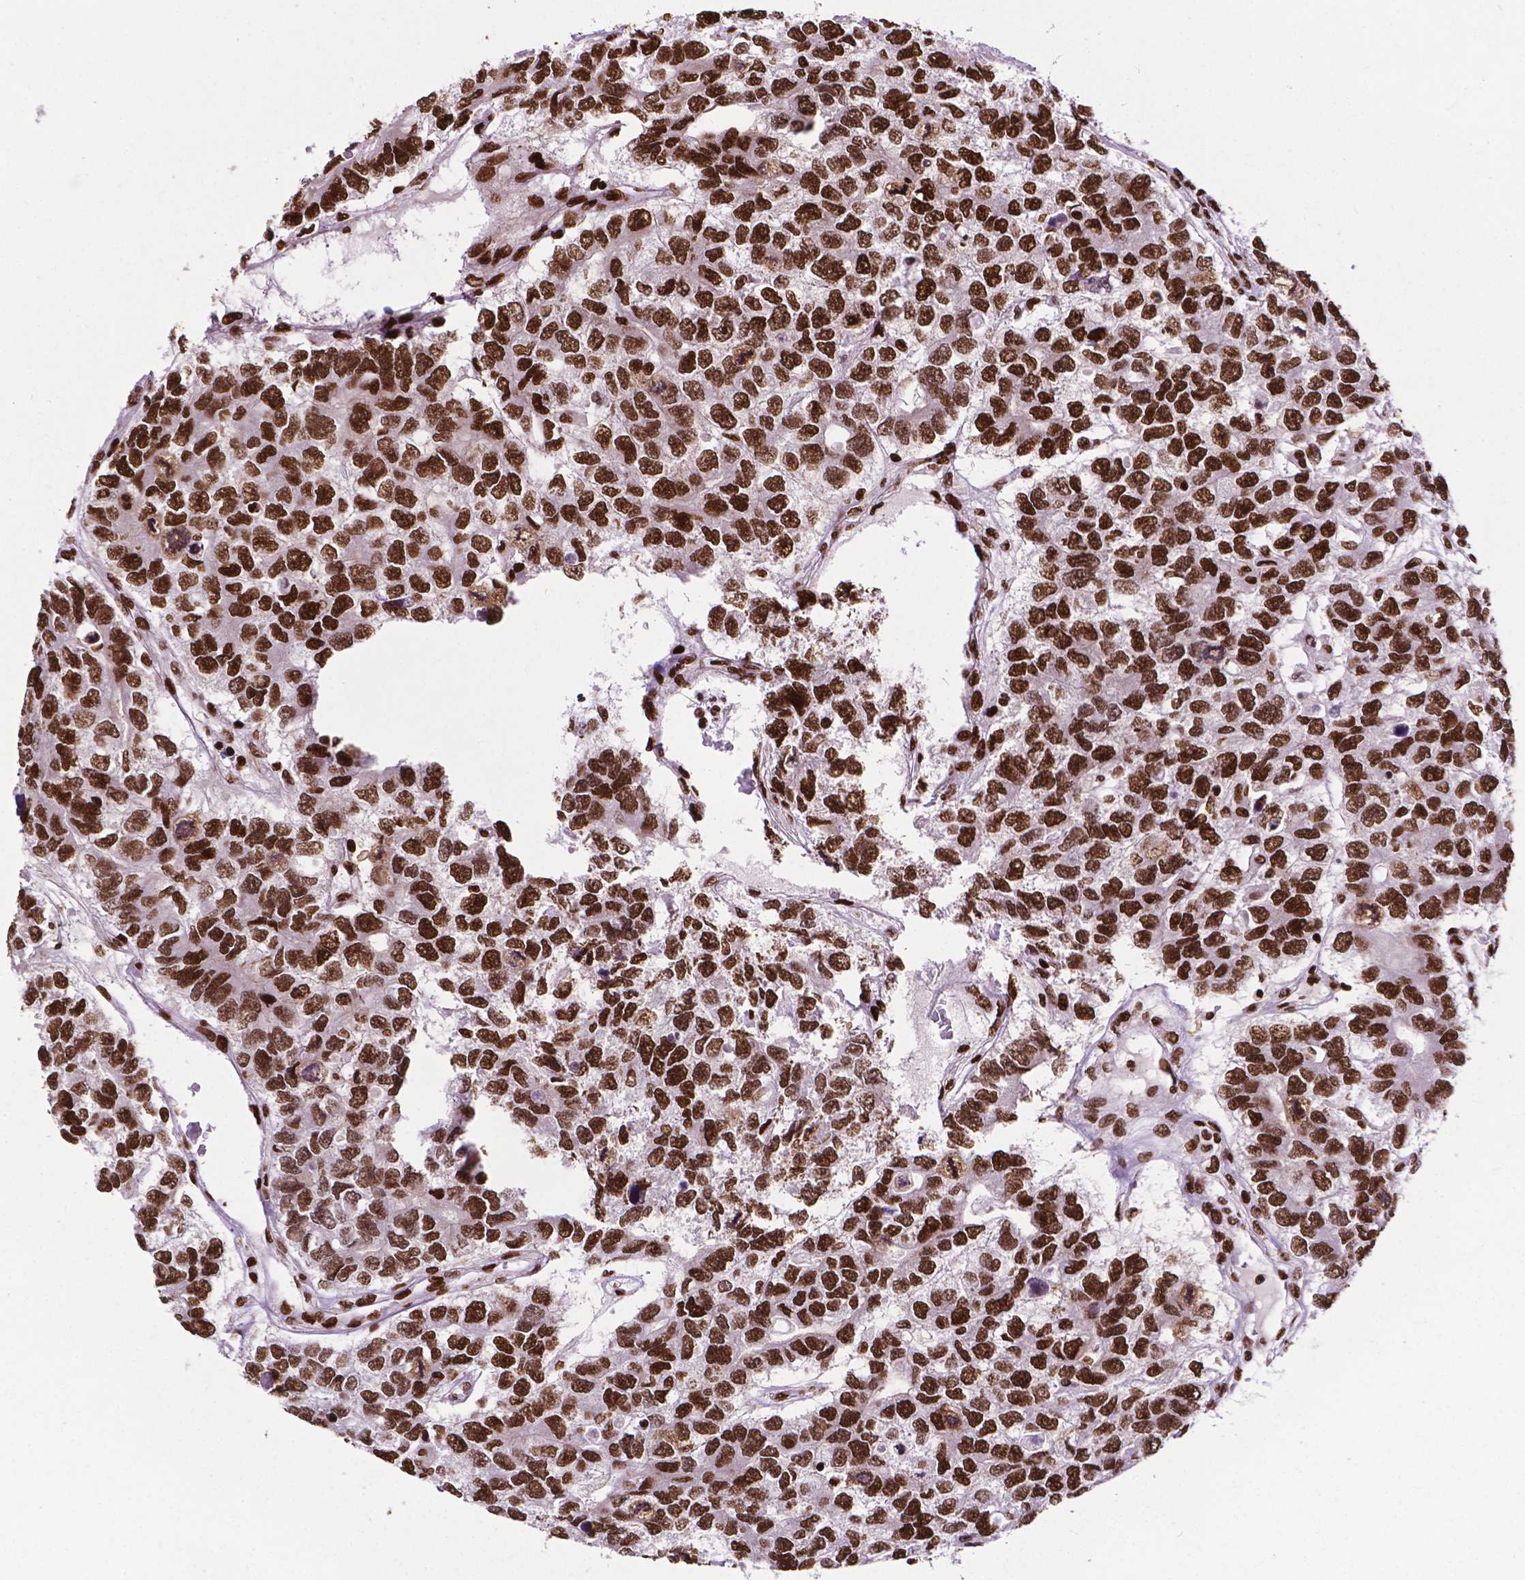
{"staining": {"intensity": "strong", "quantity": ">75%", "location": "nuclear"}, "tissue": "testis cancer", "cell_type": "Tumor cells", "image_type": "cancer", "snomed": [{"axis": "morphology", "description": "Seminoma, NOS"}, {"axis": "topography", "description": "Testis"}], "caption": "Testis cancer (seminoma) was stained to show a protein in brown. There is high levels of strong nuclear positivity in approximately >75% of tumor cells.", "gene": "SMIM5", "patient": {"sex": "male", "age": 52}}